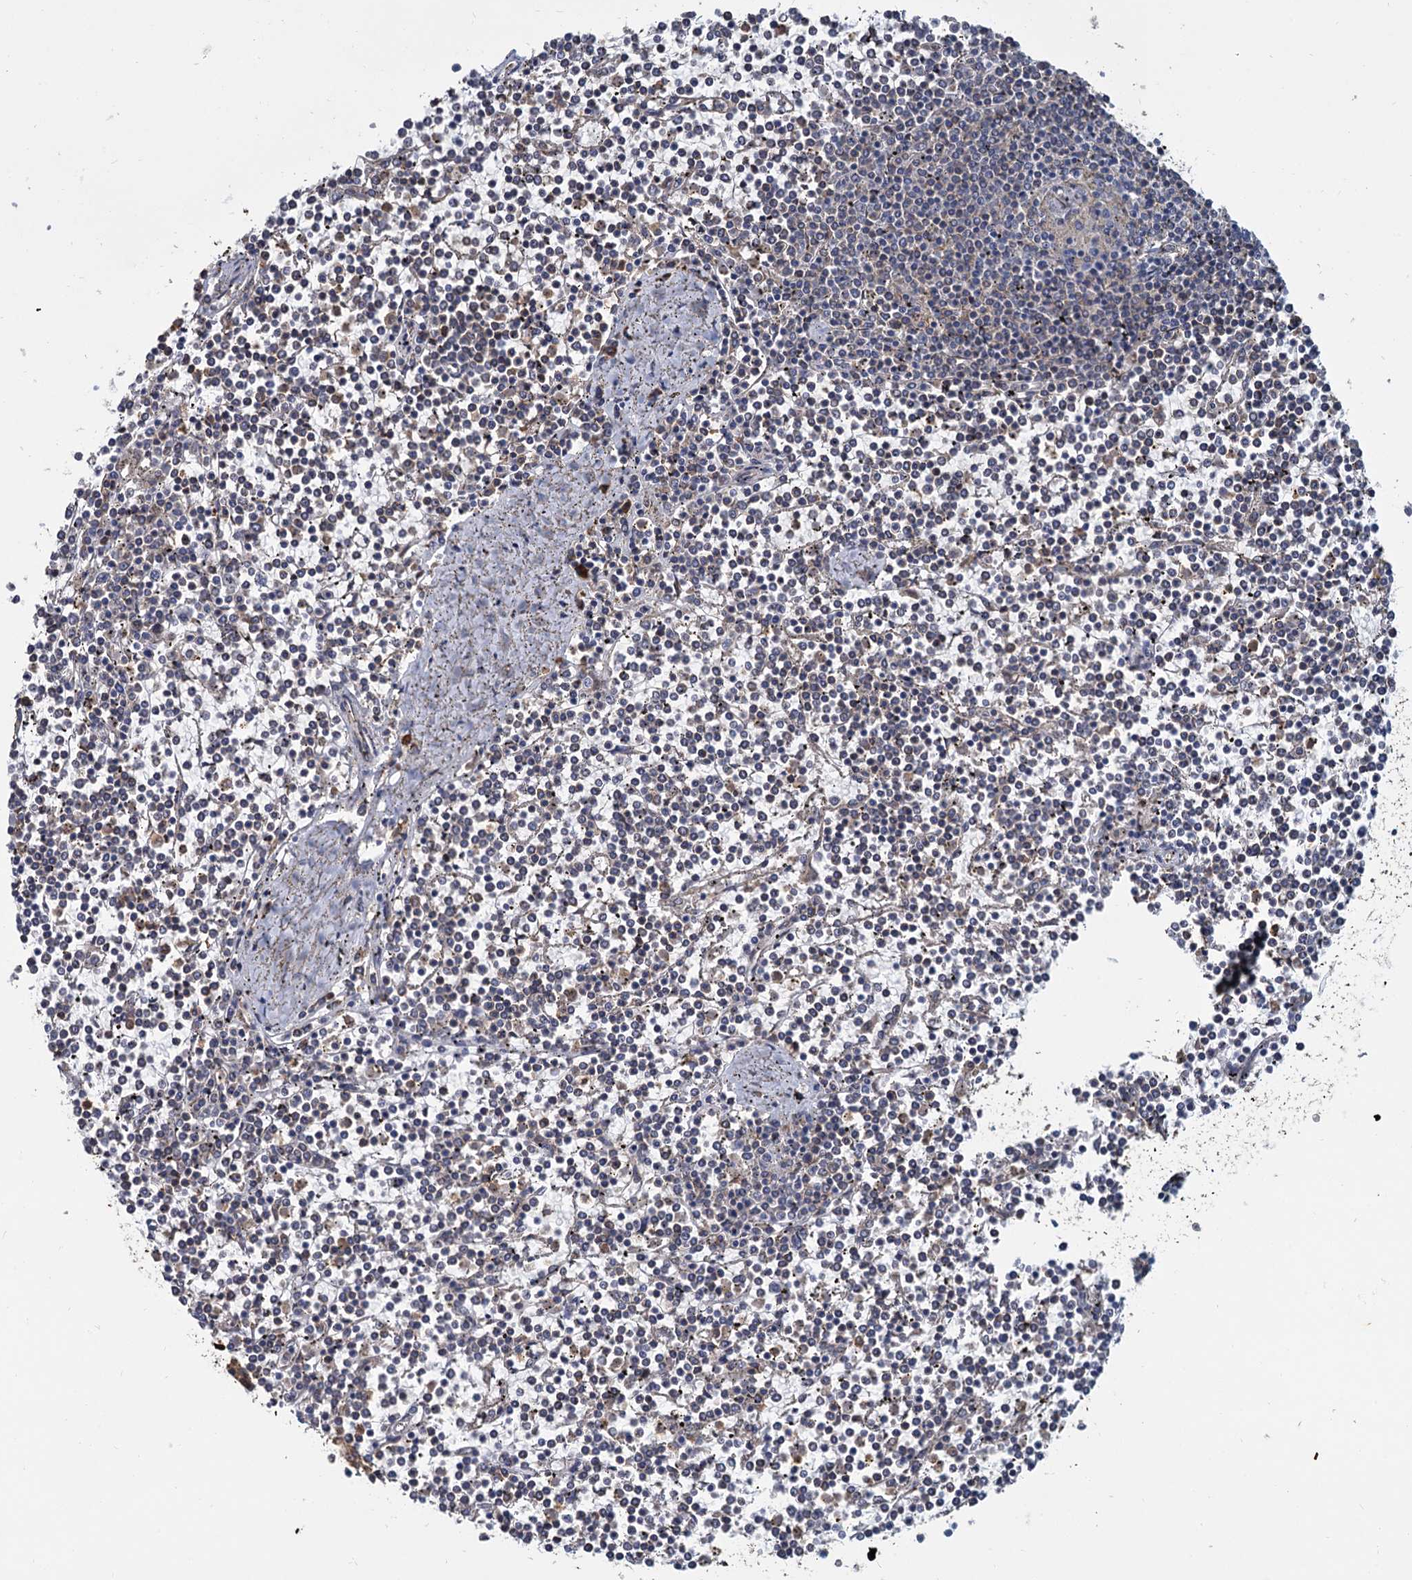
{"staining": {"intensity": "negative", "quantity": "none", "location": "none"}, "tissue": "lymphoma", "cell_type": "Tumor cells", "image_type": "cancer", "snomed": [{"axis": "morphology", "description": "Malignant lymphoma, non-Hodgkin's type, Low grade"}, {"axis": "topography", "description": "Spleen"}], "caption": "Lymphoma was stained to show a protein in brown. There is no significant staining in tumor cells.", "gene": "LRRC51", "patient": {"sex": "female", "age": 19}}